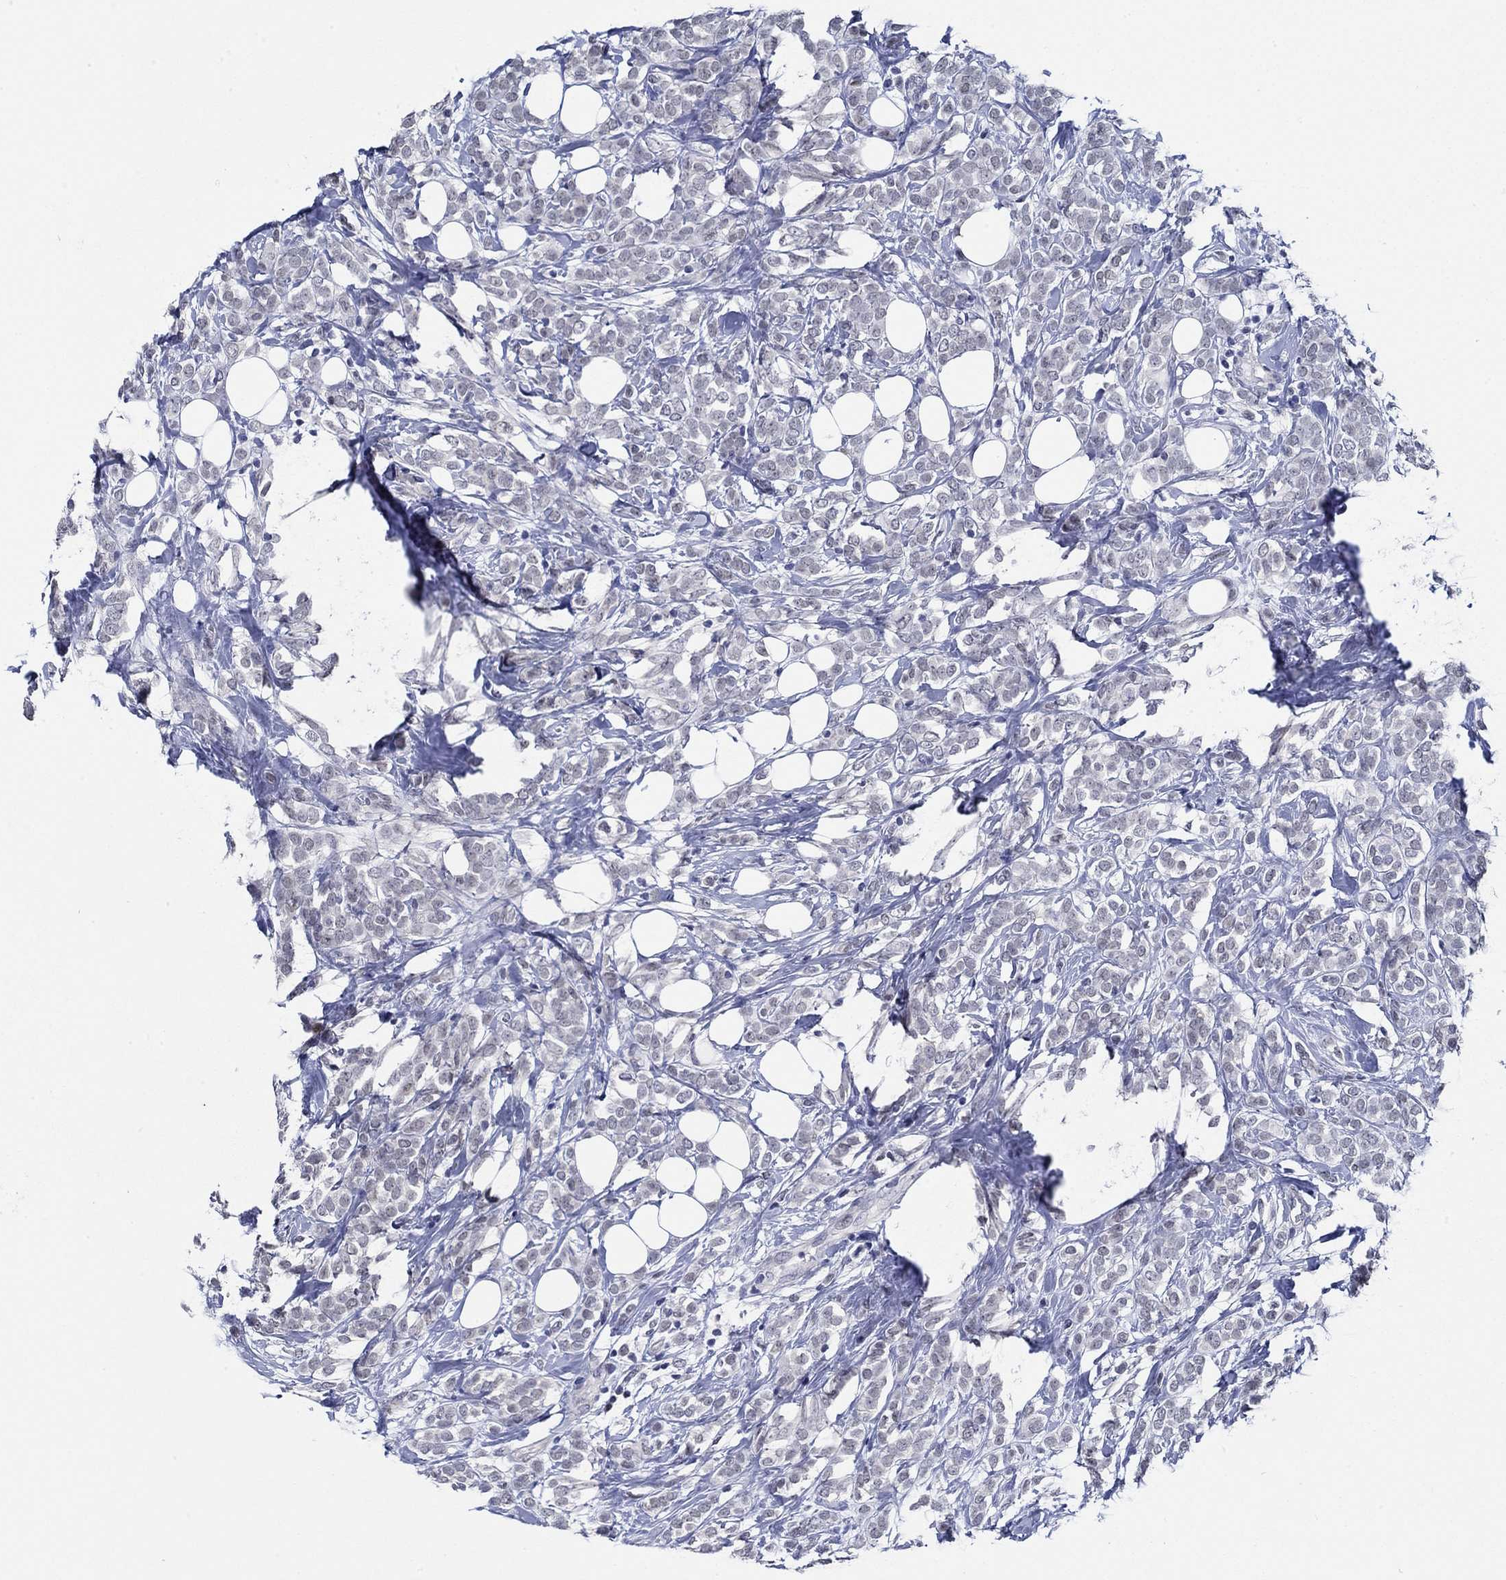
{"staining": {"intensity": "negative", "quantity": "none", "location": "none"}, "tissue": "breast cancer", "cell_type": "Tumor cells", "image_type": "cancer", "snomed": [{"axis": "morphology", "description": "Lobular carcinoma"}, {"axis": "topography", "description": "Breast"}], "caption": "DAB immunohistochemical staining of human breast cancer (lobular carcinoma) displays no significant positivity in tumor cells. Nuclei are stained in blue.", "gene": "SLC34A1", "patient": {"sex": "female", "age": 49}}